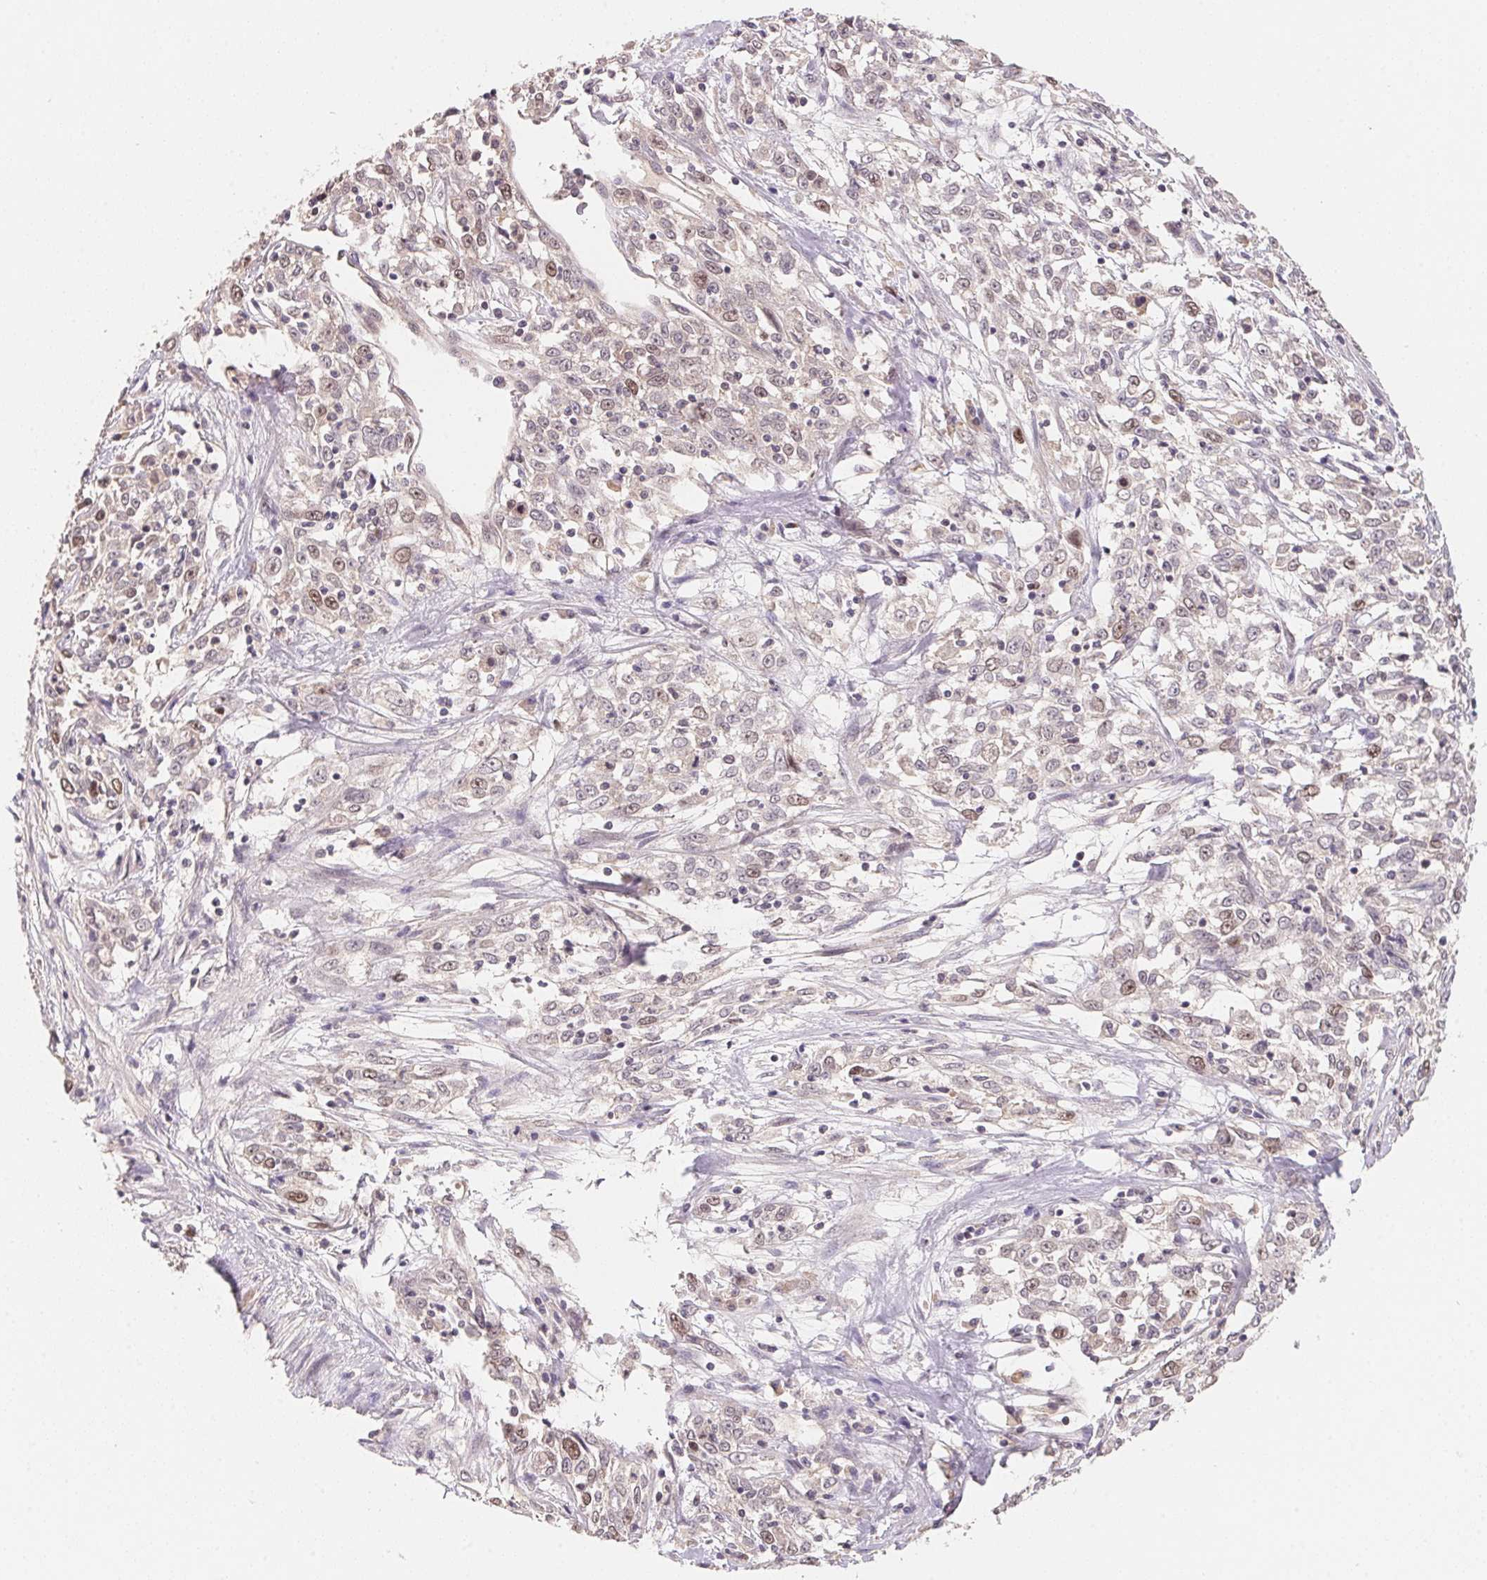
{"staining": {"intensity": "weak", "quantity": "<25%", "location": "nuclear"}, "tissue": "cervical cancer", "cell_type": "Tumor cells", "image_type": "cancer", "snomed": [{"axis": "morphology", "description": "Adenocarcinoma, NOS"}, {"axis": "topography", "description": "Cervix"}], "caption": "Immunohistochemistry of cervical adenocarcinoma demonstrates no expression in tumor cells.", "gene": "KIFC1", "patient": {"sex": "female", "age": 40}}